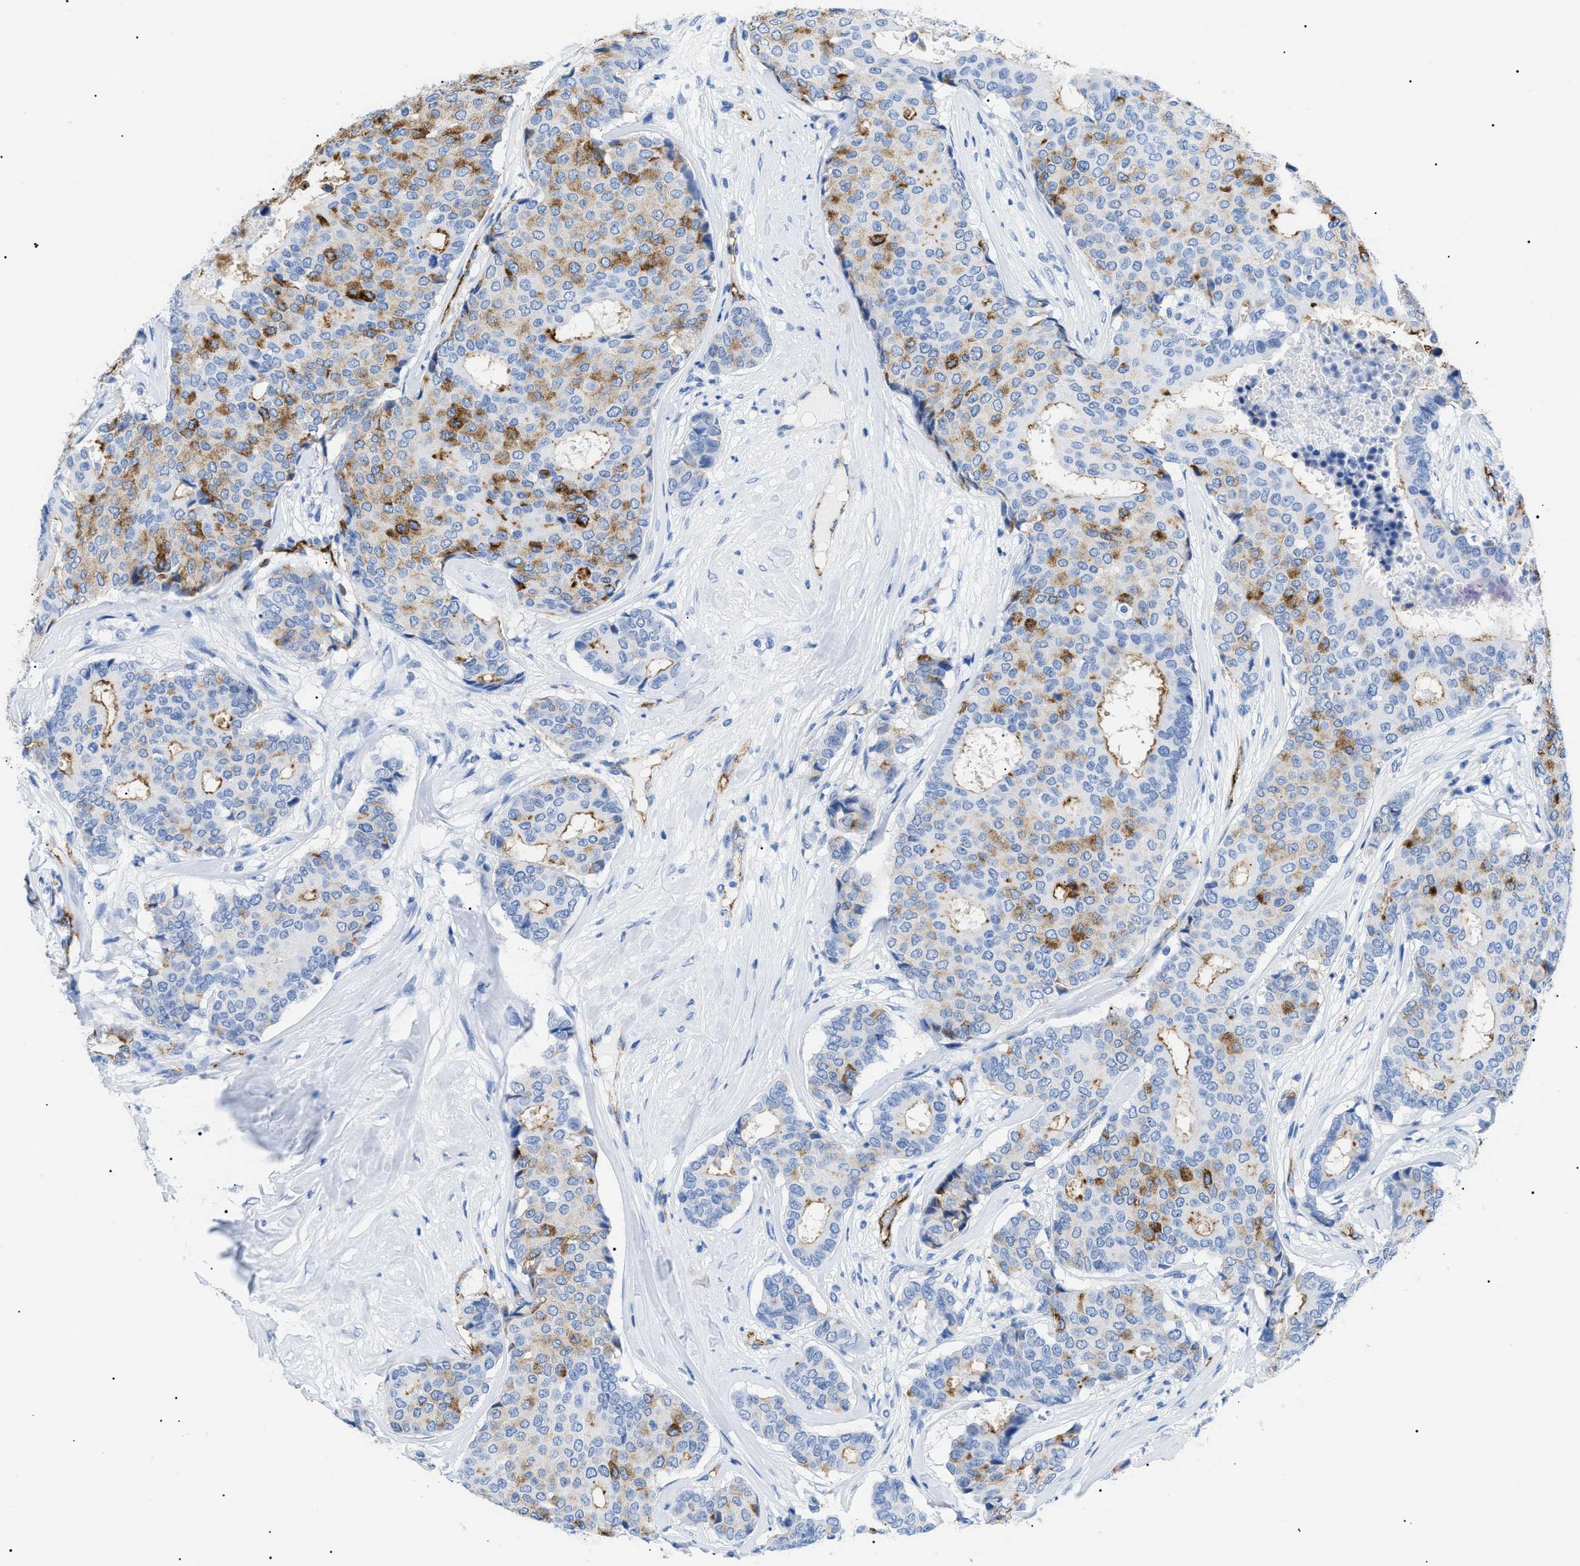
{"staining": {"intensity": "moderate", "quantity": "25%-75%", "location": "cytoplasmic/membranous"}, "tissue": "breast cancer", "cell_type": "Tumor cells", "image_type": "cancer", "snomed": [{"axis": "morphology", "description": "Duct carcinoma"}, {"axis": "topography", "description": "Breast"}], "caption": "Brown immunohistochemical staining in human breast invasive ductal carcinoma exhibits moderate cytoplasmic/membranous expression in about 25%-75% of tumor cells. The protein of interest is shown in brown color, while the nuclei are stained blue.", "gene": "PODXL", "patient": {"sex": "female", "age": 75}}